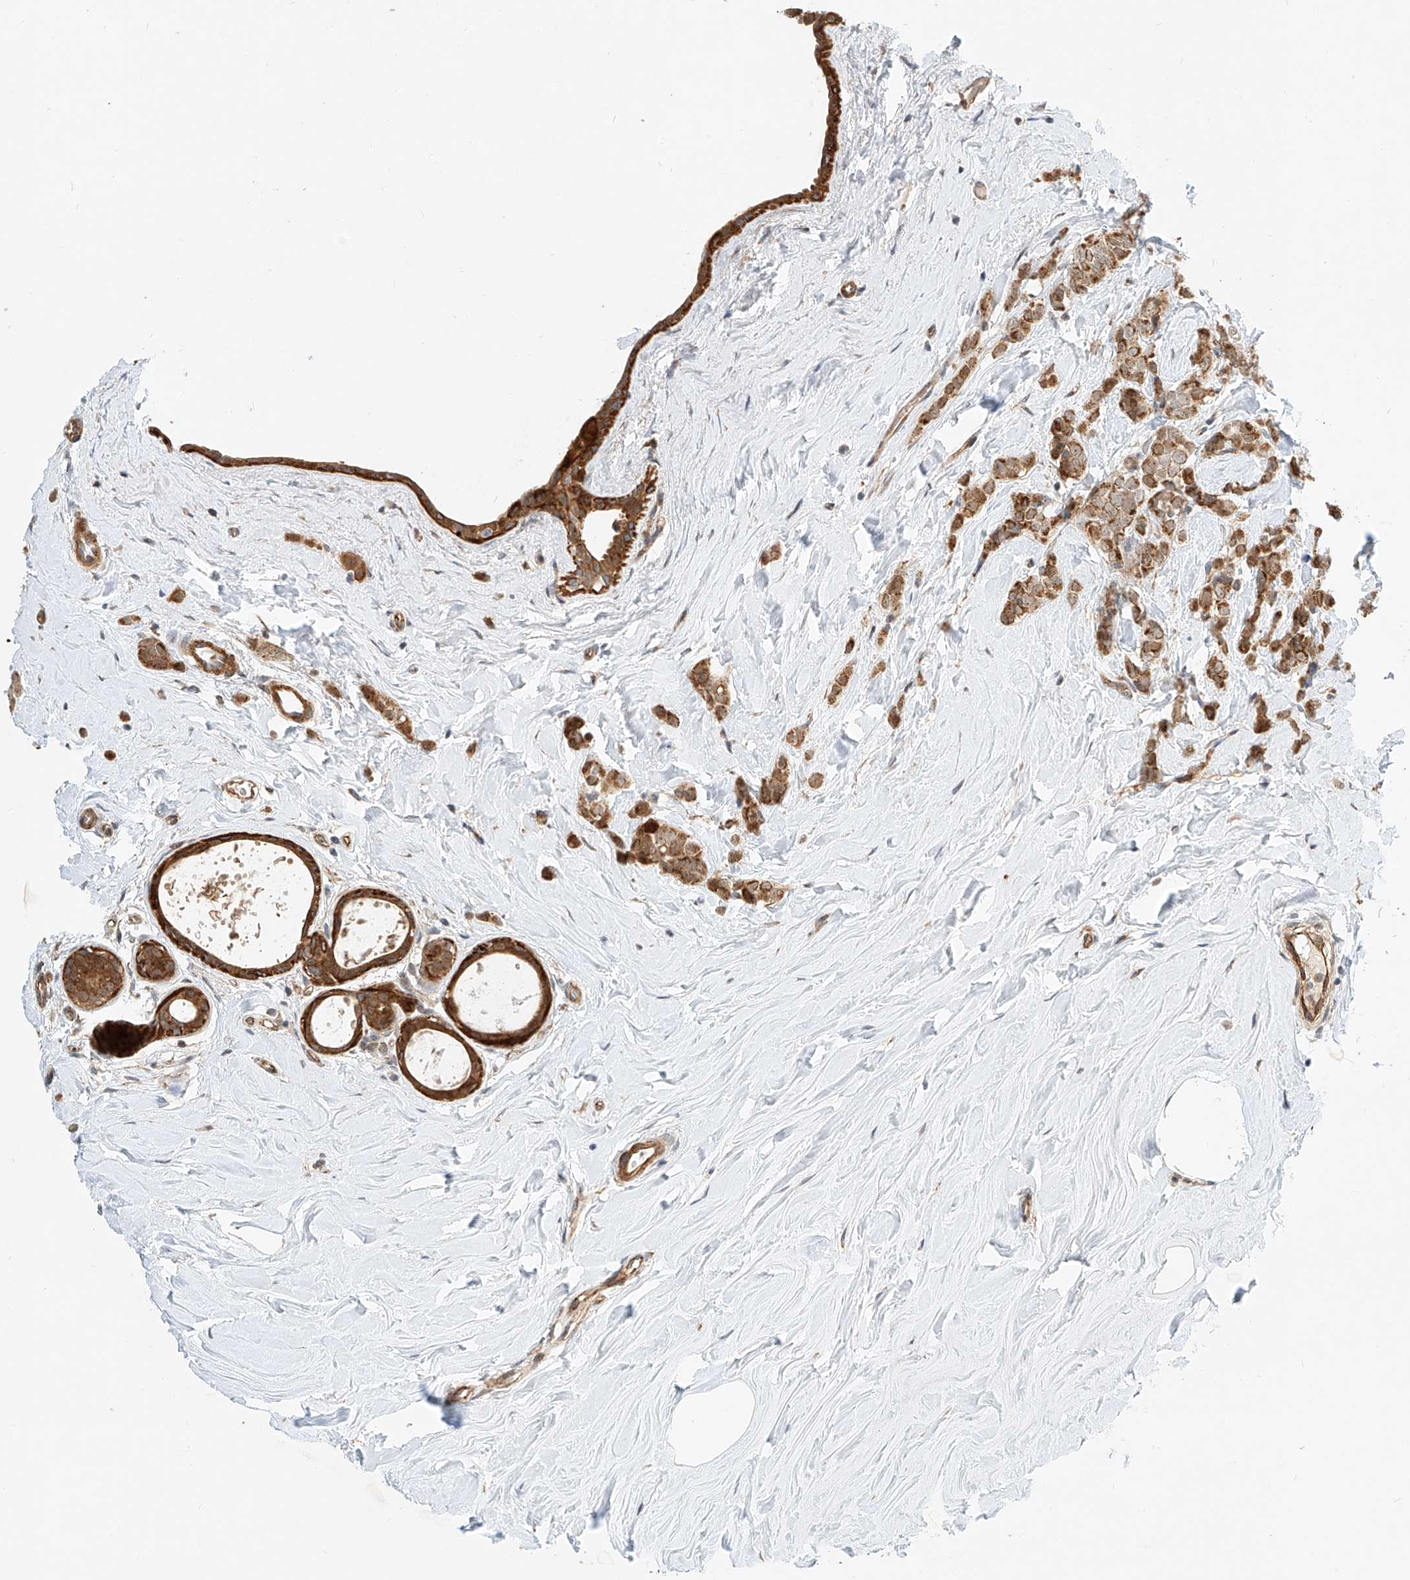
{"staining": {"intensity": "strong", "quantity": ">75%", "location": "cytoplasmic/membranous"}, "tissue": "breast cancer", "cell_type": "Tumor cells", "image_type": "cancer", "snomed": [{"axis": "morphology", "description": "Lobular carcinoma"}, {"axis": "topography", "description": "Breast"}], "caption": "This histopathology image reveals immunohistochemistry staining of human breast cancer, with high strong cytoplasmic/membranous staining in about >75% of tumor cells.", "gene": "CPAMD8", "patient": {"sex": "female", "age": 47}}